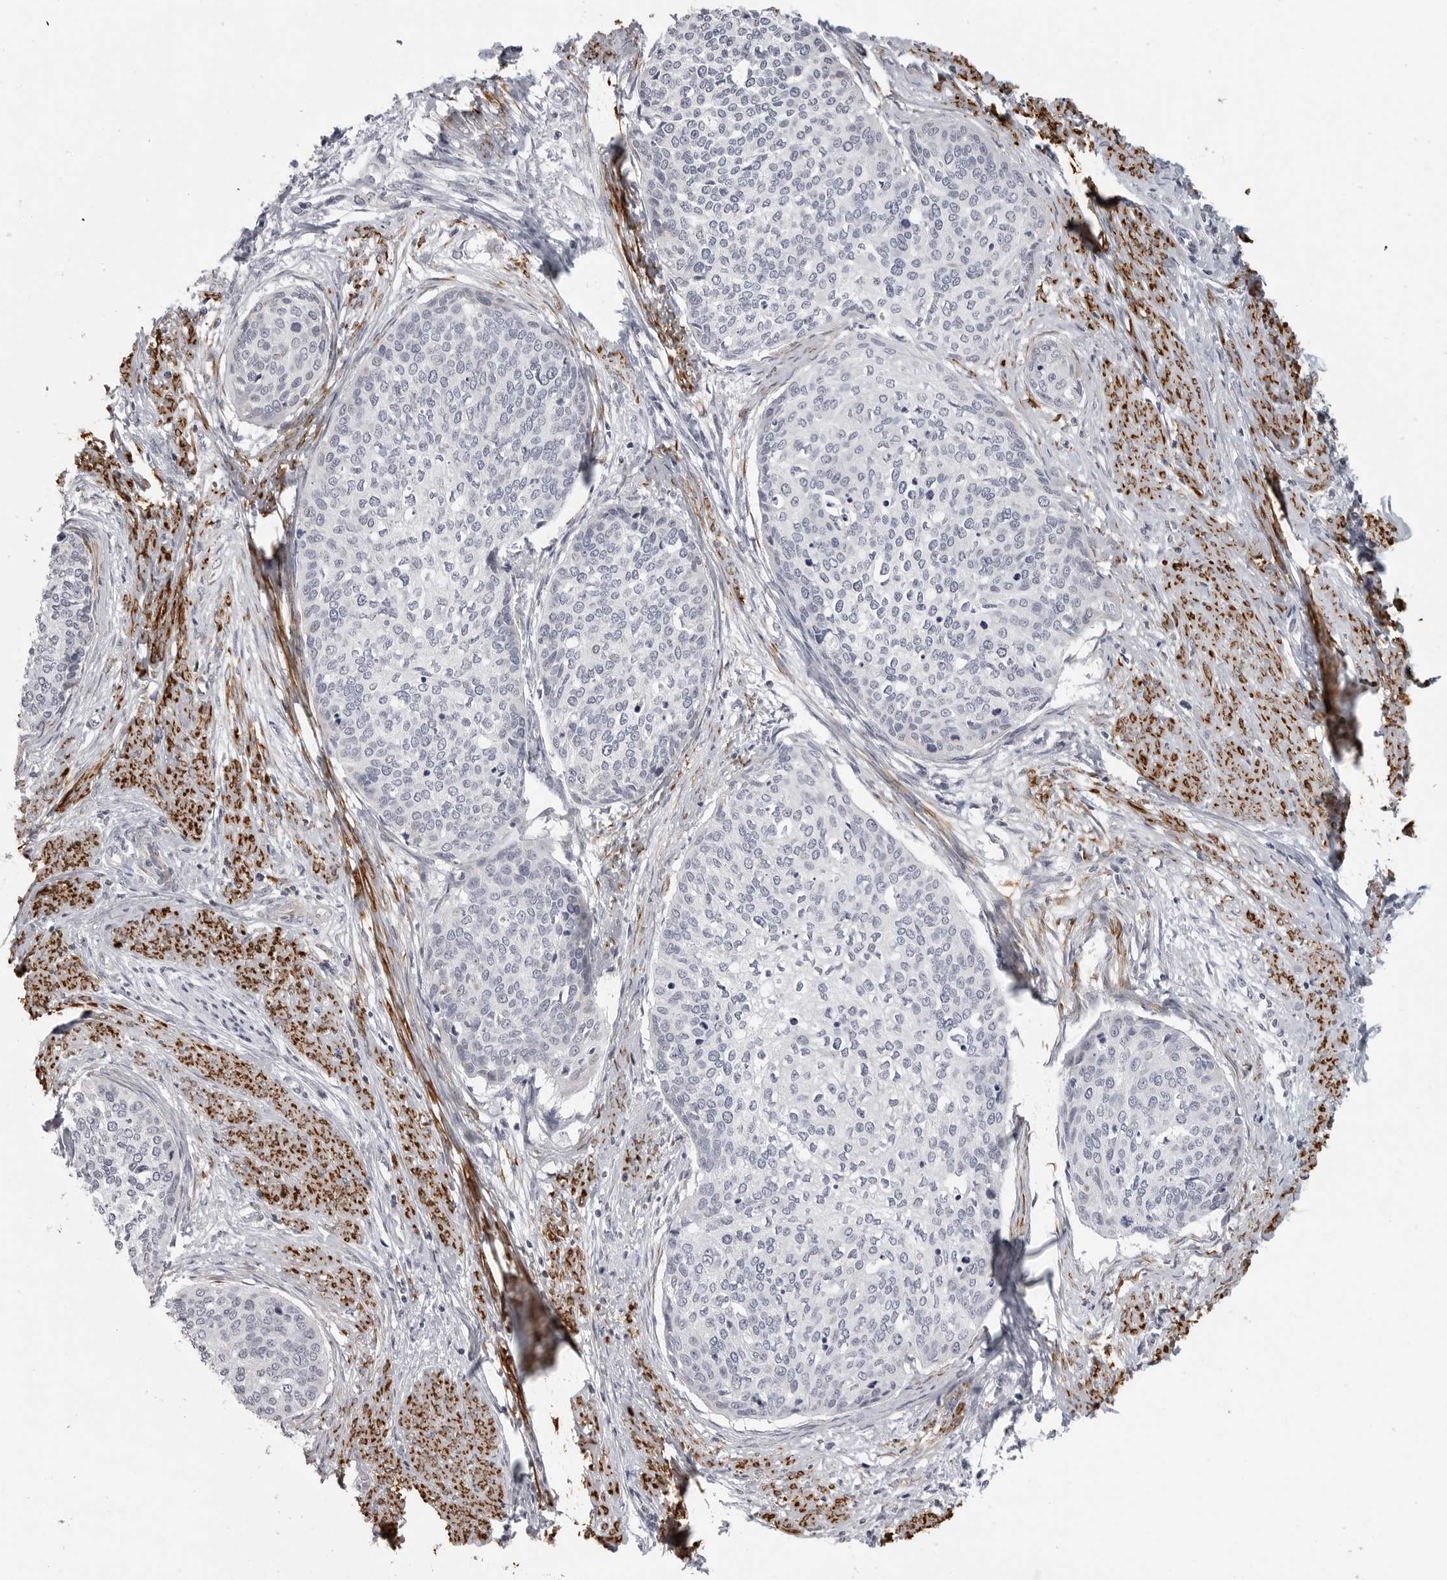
{"staining": {"intensity": "negative", "quantity": "none", "location": "none"}, "tissue": "cervical cancer", "cell_type": "Tumor cells", "image_type": "cancer", "snomed": [{"axis": "morphology", "description": "Squamous cell carcinoma, NOS"}, {"axis": "topography", "description": "Cervix"}], "caption": "Immunohistochemical staining of cervical cancer reveals no significant positivity in tumor cells.", "gene": "MAP7D1", "patient": {"sex": "female", "age": 37}}